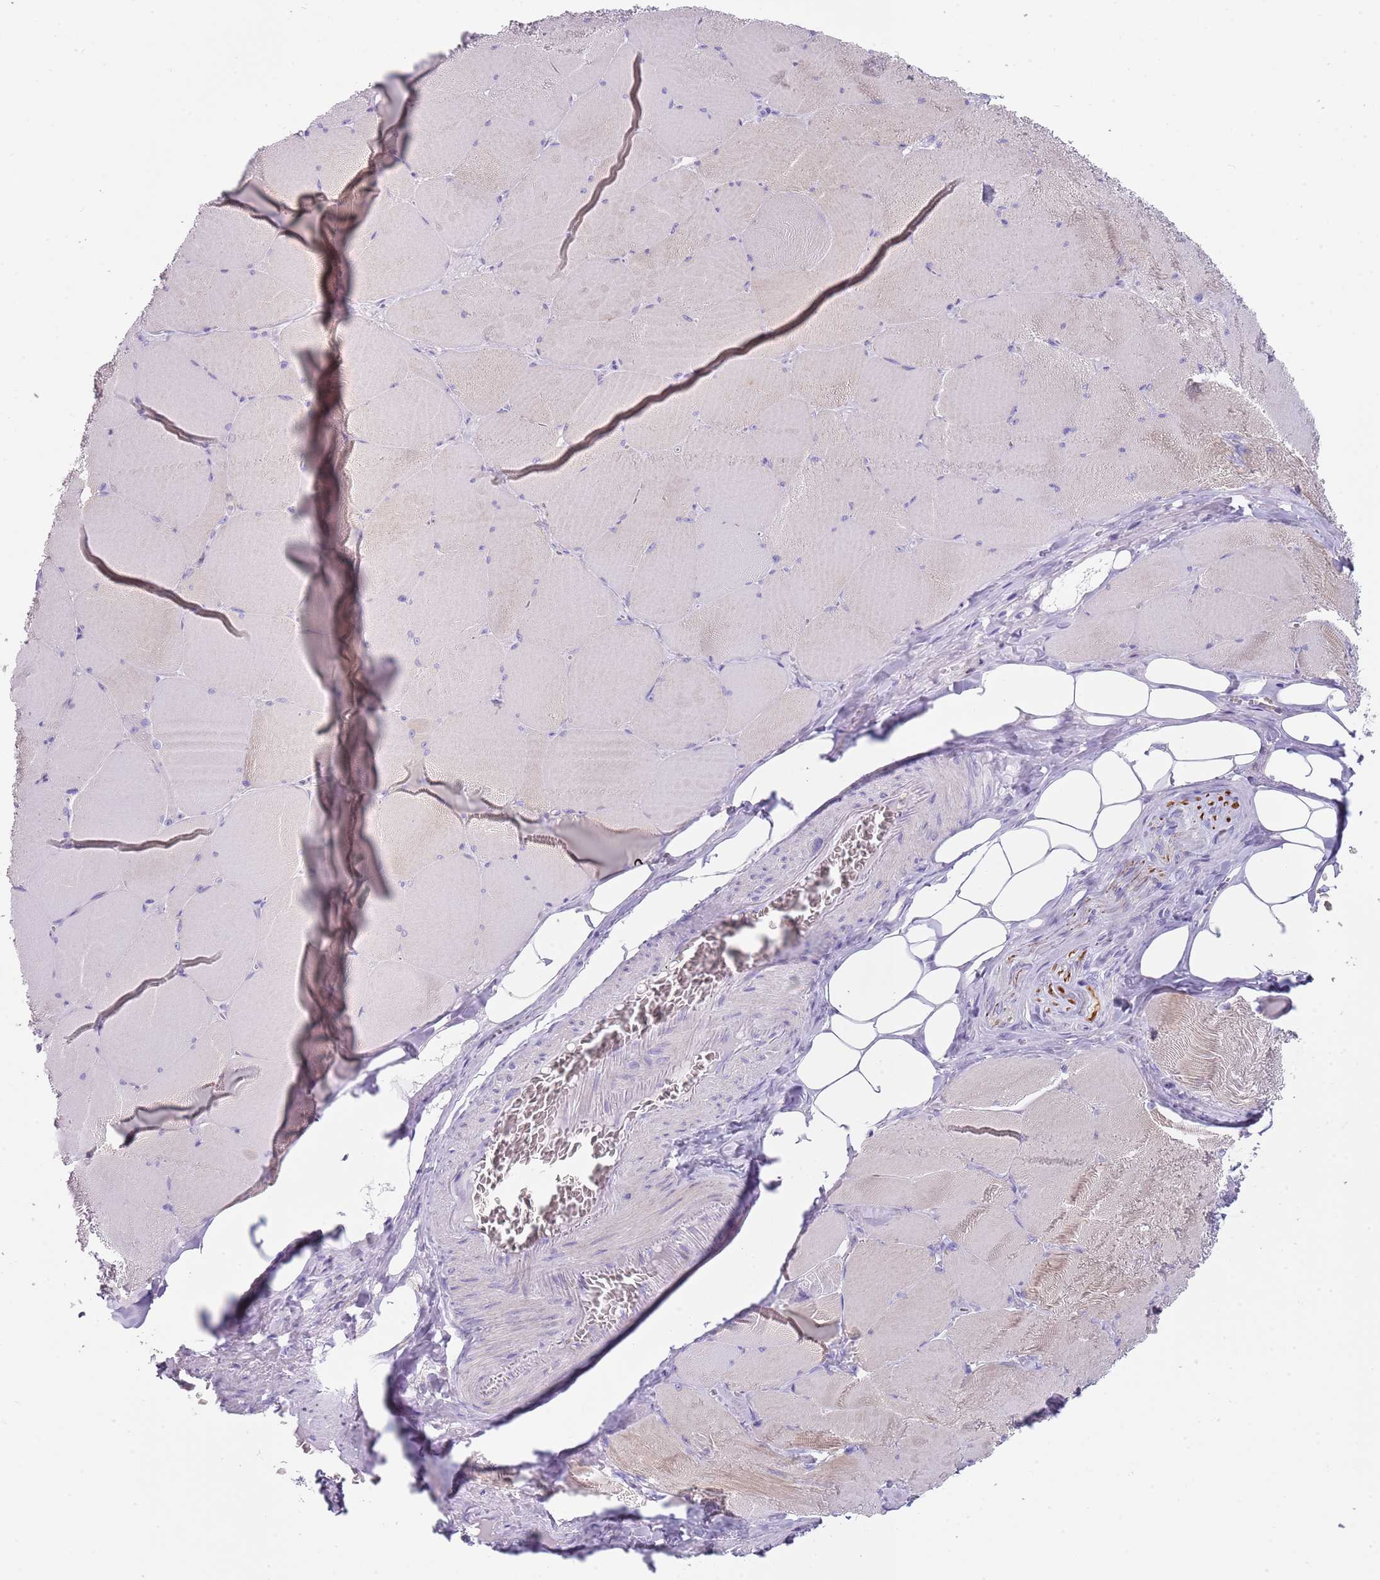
{"staining": {"intensity": "negative", "quantity": "none", "location": "none"}, "tissue": "skeletal muscle", "cell_type": "Myocytes", "image_type": "normal", "snomed": [{"axis": "morphology", "description": "Normal tissue, NOS"}, {"axis": "topography", "description": "Skeletal muscle"}, {"axis": "topography", "description": "Head-Neck"}], "caption": "Myocytes show no significant protein staining in normal skeletal muscle. (IHC, brightfield microscopy, high magnification).", "gene": "ENSG00000271254", "patient": {"sex": "male", "age": 66}}